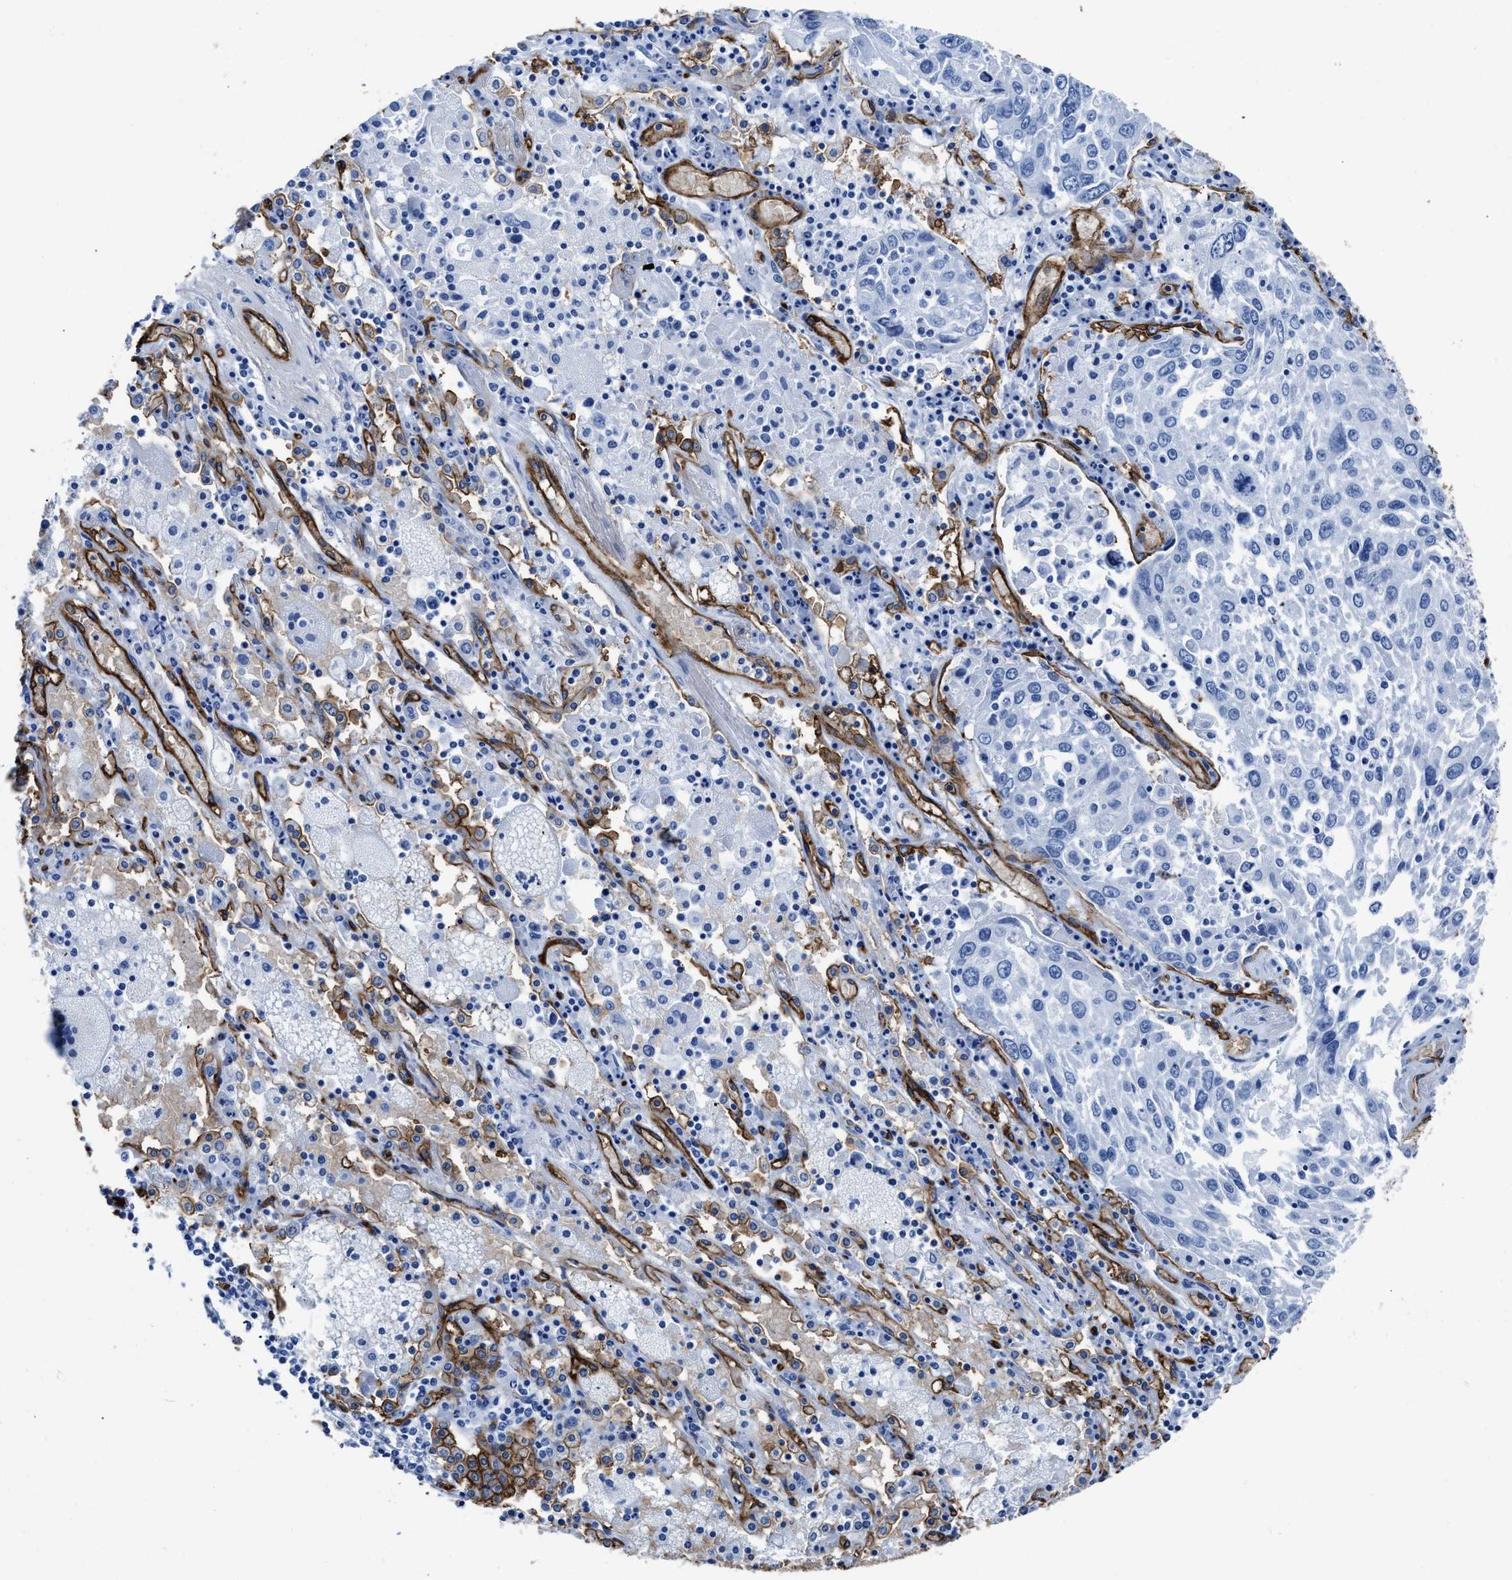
{"staining": {"intensity": "negative", "quantity": "none", "location": "none"}, "tissue": "lung cancer", "cell_type": "Tumor cells", "image_type": "cancer", "snomed": [{"axis": "morphology", "description": "Squamous cell carcinoma, NOS"}, {"axis": "topography", "description": "Lung"}], "caption": "This is a micrograph of immunohistochemistry staining of lung cancer, which shows no positivity in tumor cells. (DAB (3,3'-diaminobenzidine) IHC with hematoxylin counter stain).", "gene": "AQP1", "patient": {"sex": "male", "age": 65}}